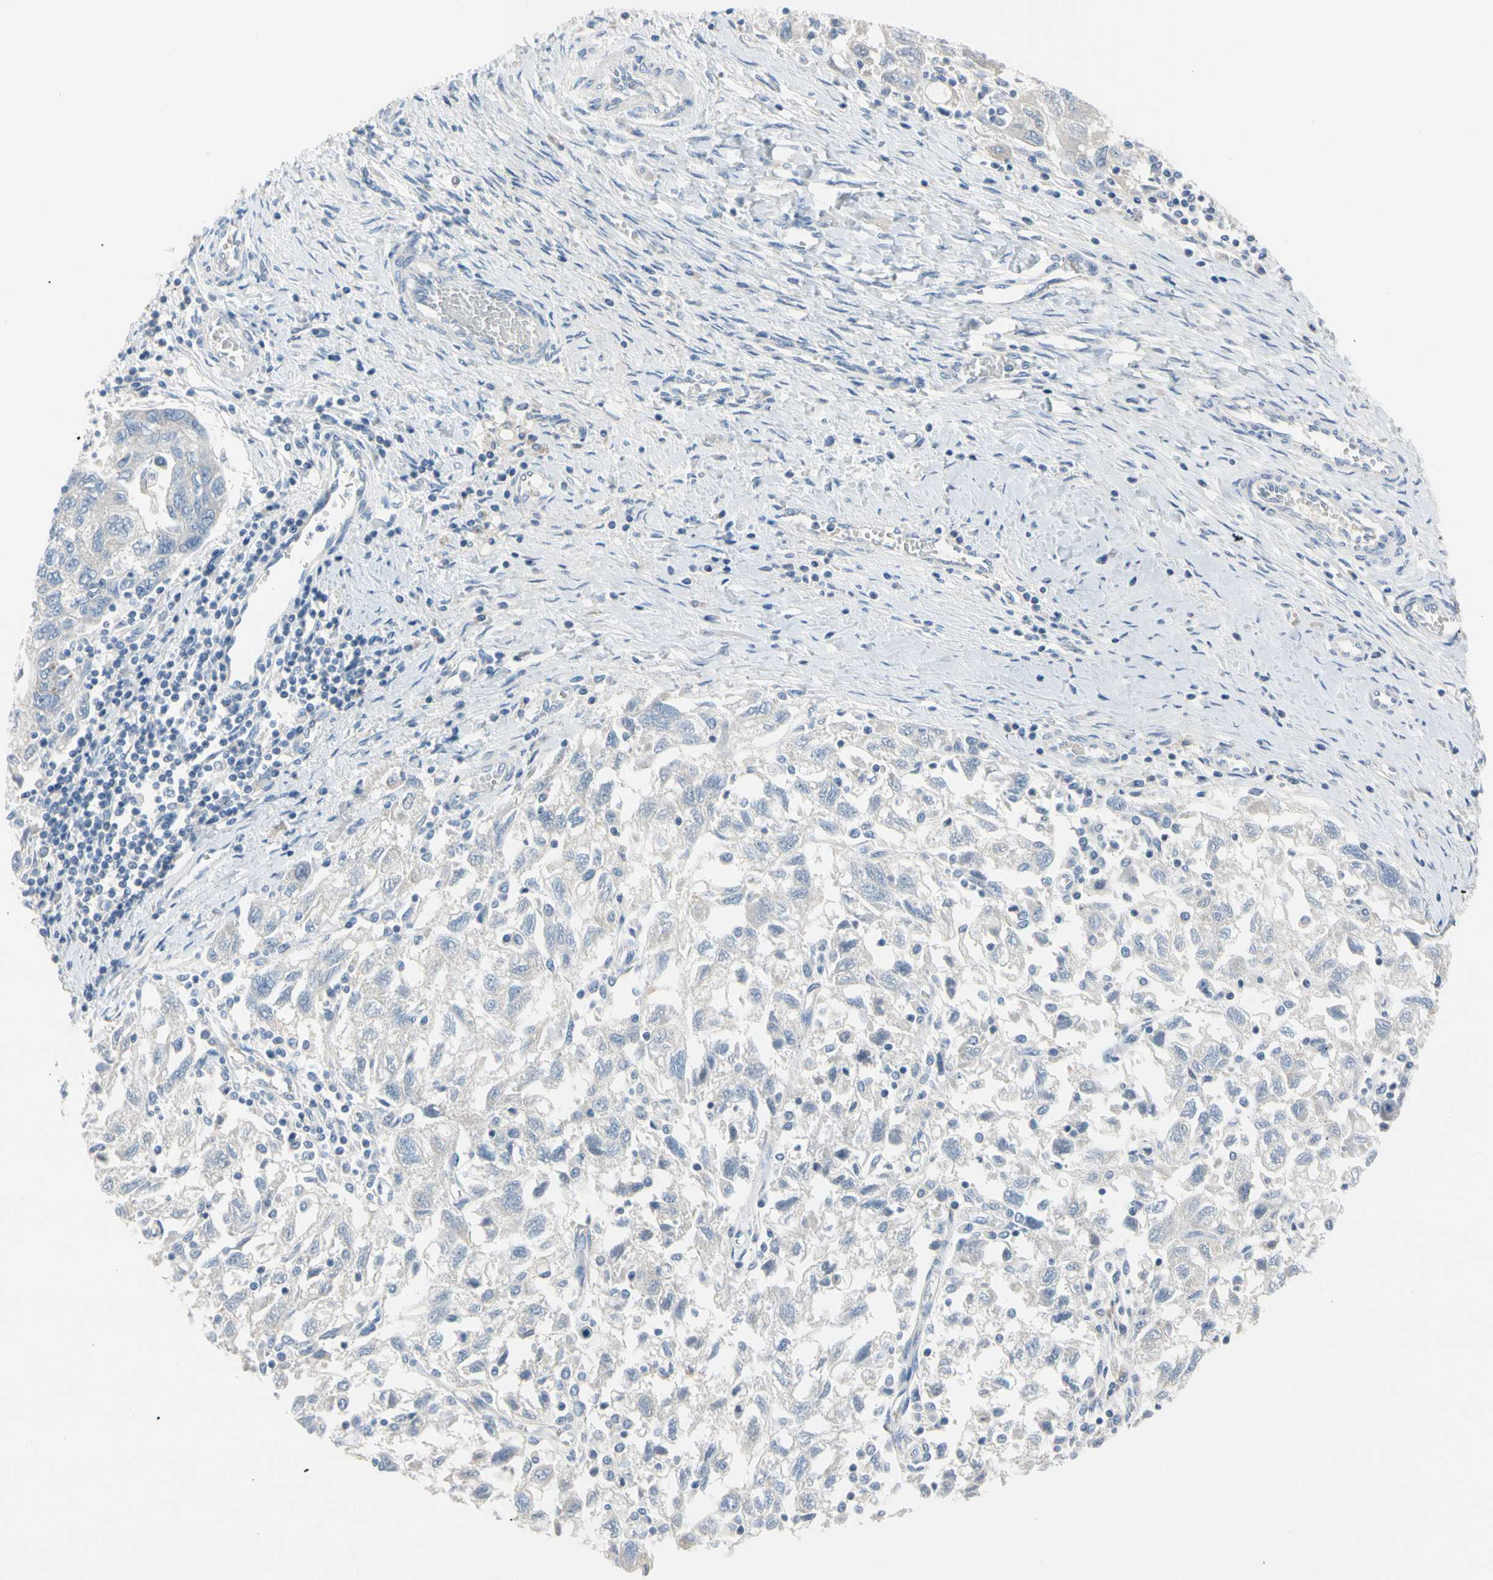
{"staining": {"intensity": "negative", "quantity": "none", "location": "none"}, "tissue": "ovarian cancer", "cell_type": "Tumor cells", "image_type": "cancer", "snomed": [{"axis": "morphology", "description": "Carcinoma, NOS"}, {"axis": "morphology", "description": "Cystadenocarcinoma, serous, NOS"}, {"axis": "topography", "description": "Ovary"}], "caption": "An image of human ovarian cancer is negative for staining in tumor cells. Brightfield microscopy of immunohistochemistry stained with DAB (brown) and hematoxylin (blue), captured at high magnification.", "gene": "MARK1", "patient": {"sex": "female", "age": 69}}